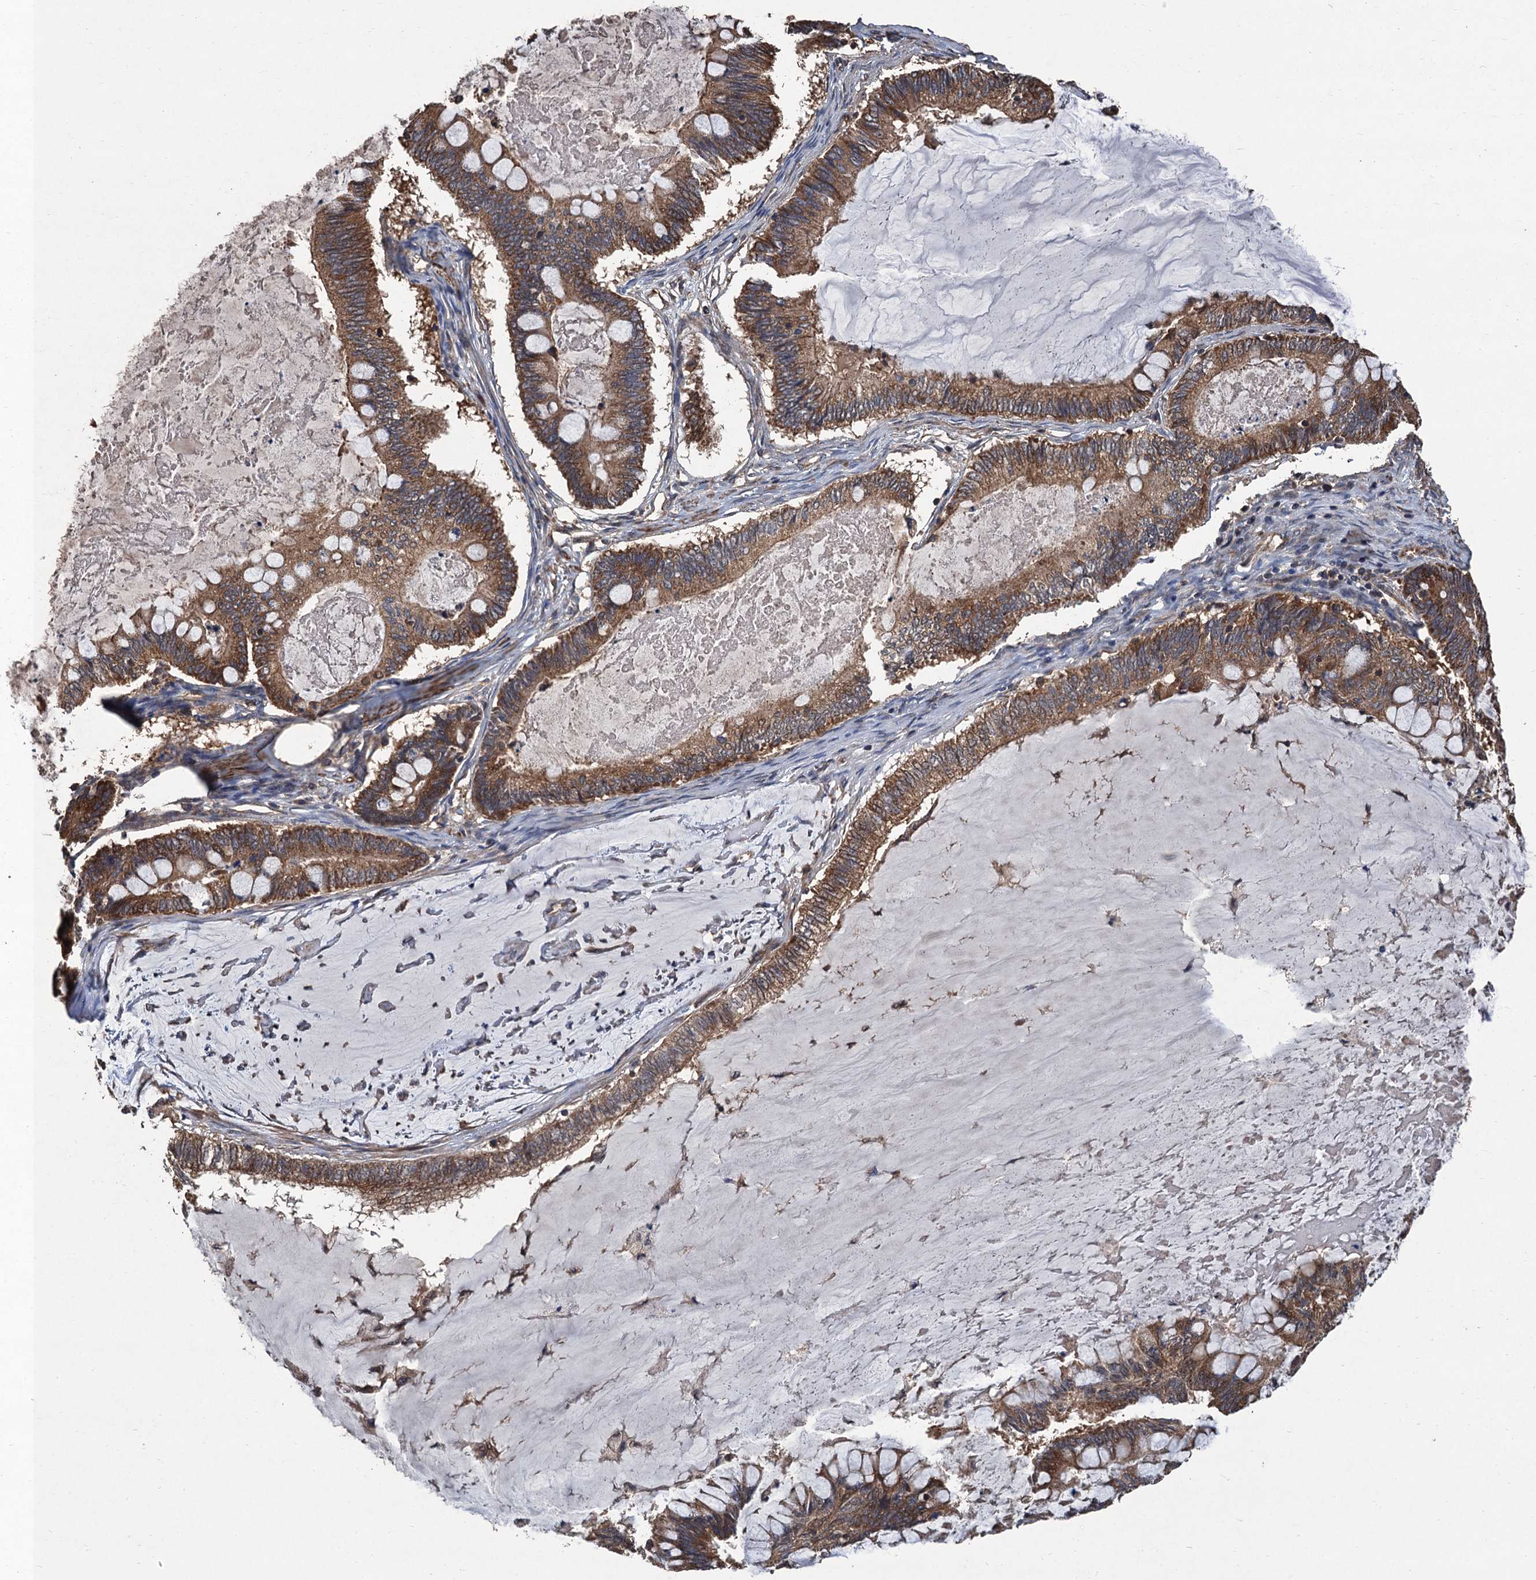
{"staining": {"intensity": "moderate", "quantity": ">75%", "location": "cytoplasmic/membranous"}, "tissue": "ovarian cancer", "cell_type": "Tumor cells", "image_type": "cancer", "snomed": [{"axis": "morphology", "description": "Cystadenocarcinoma, mucinous, NOS"}, {"axis": "topography", "description": "Ovary"}], "caption": "Brown immunohistochemical staining in ovarian cancer (mucinous cystadenocarcinoma) reveals moderate cytoplasmic/membranous expression in about >75% of tumor cells.", "gene": "PPP4R1", "patient": {"sex": "female", "age": 61}}